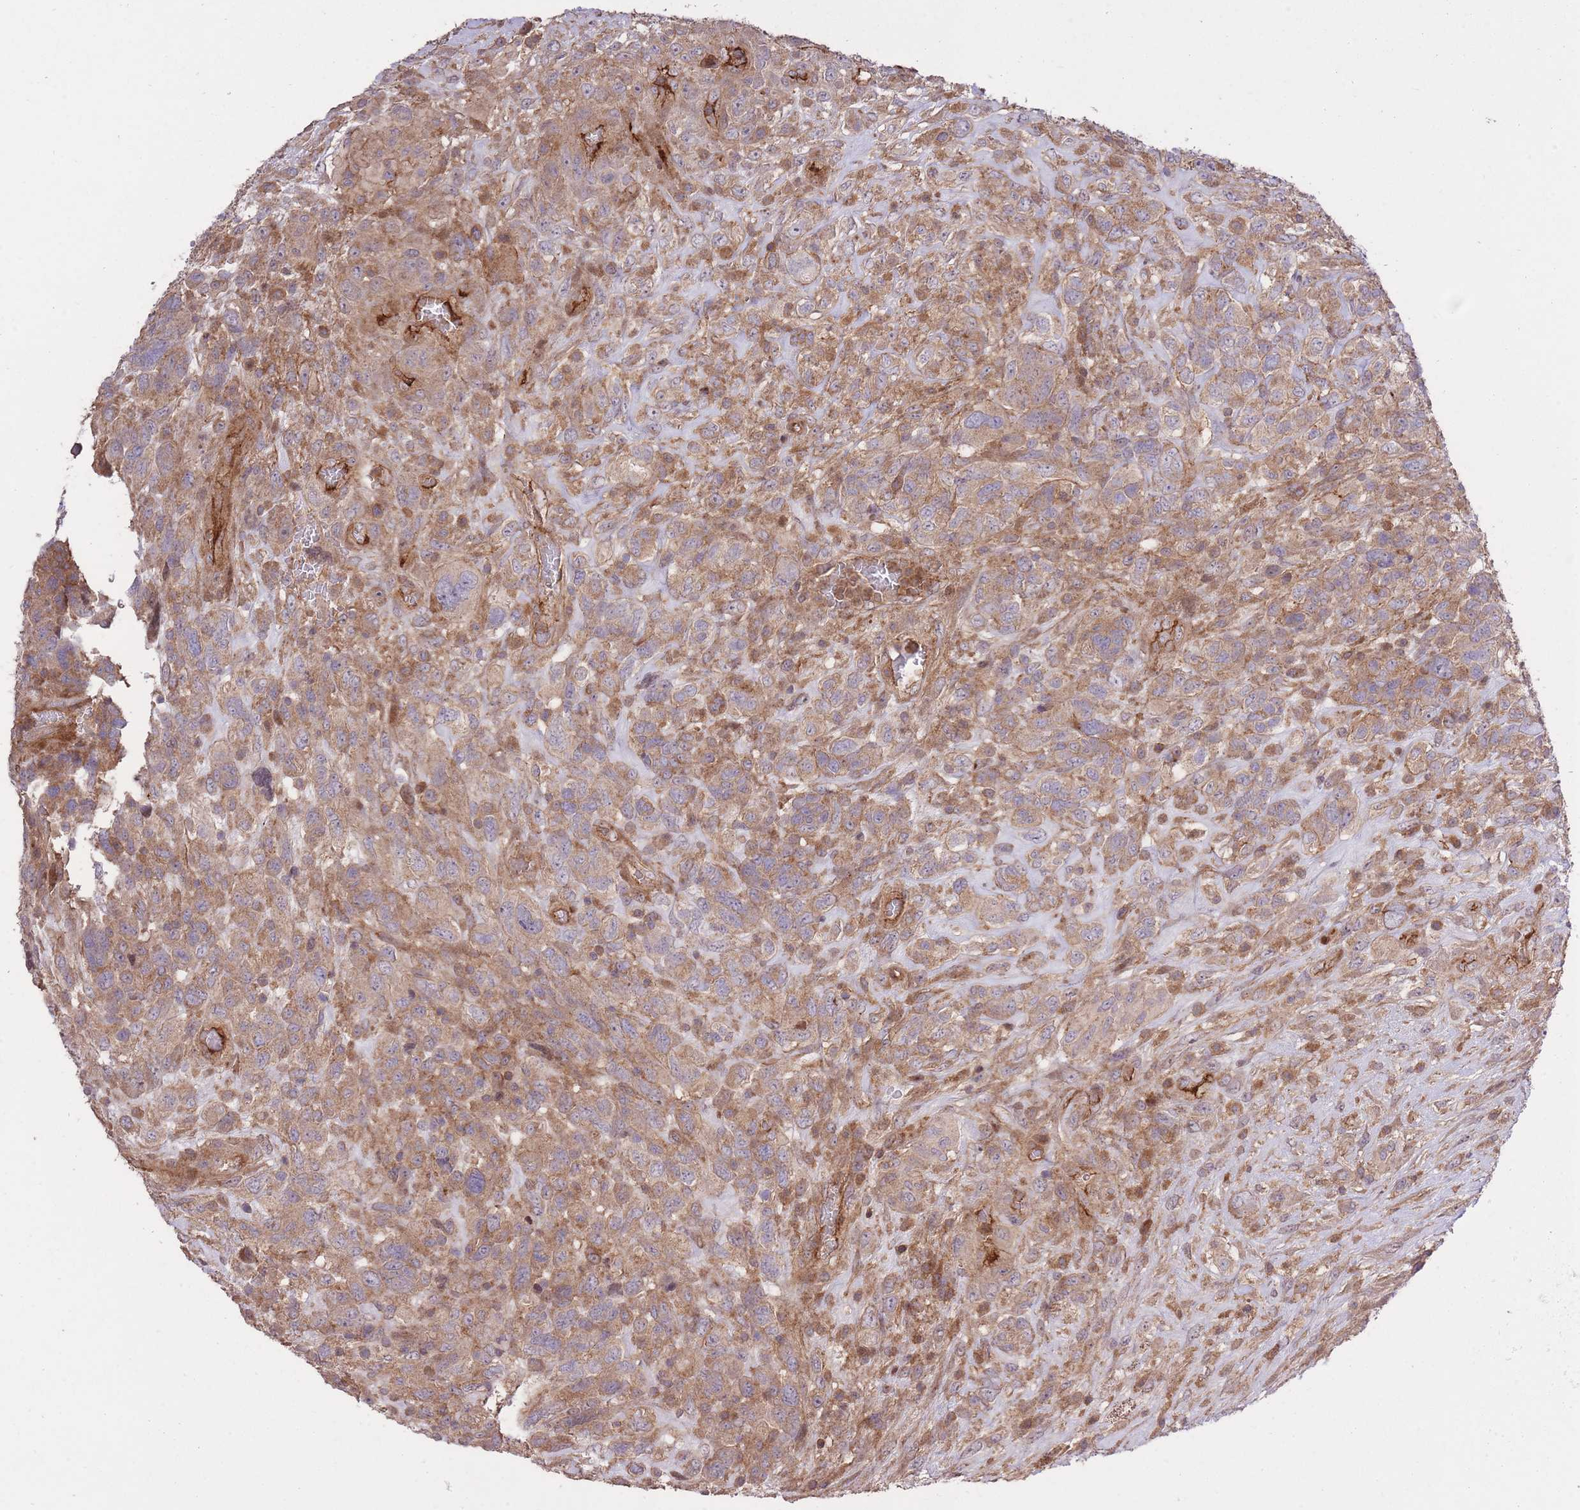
{"staining": {"intensity": "moderate", "quantity": ">75%", "location": "cytoplasmic/membranous"}, "tissue": "glioma", "cell_type": "Tumor cells", "image_type": "cancer", "snomed": [{"axis": "morphology", "description": "Glioma, malignant, High grade"}, {"axis": "topography", "description": "Brain"}], "caption": "IHC micrograph of human glioma stained for a protein (brown), which reveals medium levels of moderate cytoplasmic/membranous staining in about >75% of tumor cells.", "gene": "PLD1", "patient": {"sex": "male", "age": 61}}